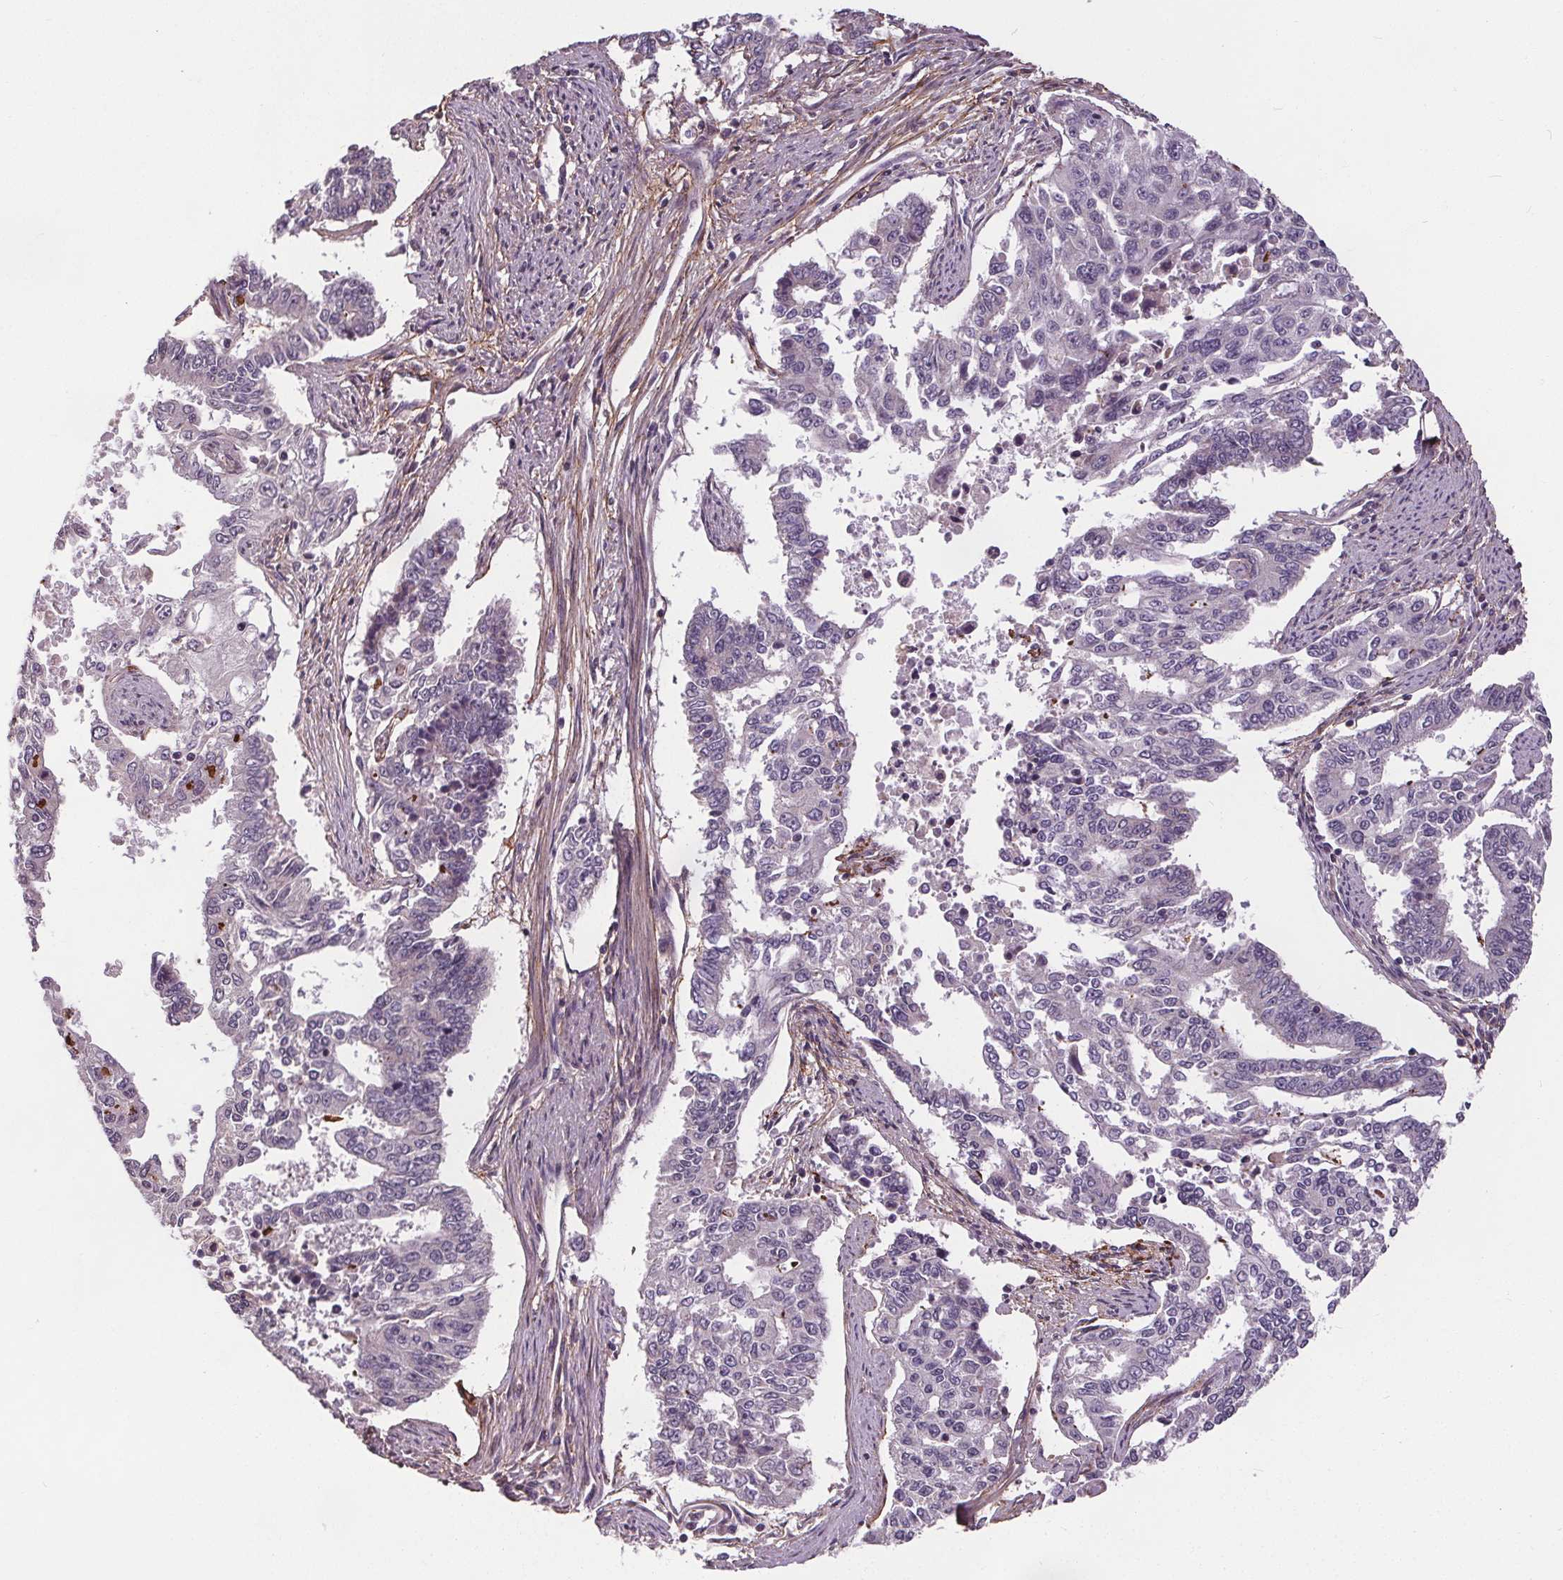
{"staining": {"intensity": "negative", "quantity": "none", "location": "none"}, "tissue": "endometrial cancer", "cell_type": "Tumor cells", "image_type": "cancer", "snomed": [{"axis": "morphology", "description": "Adenocarcinoma, NOS"}, {"axis": "topography", "description": "Uterus"}], "caption": "Tumor cells are negative for brown protein staining in endometrial cancer. The staining is performed using DAB (3,3'-diaminobenzidine) brown chromogen with nuclei counter-stained in using hematoxylin.", "gene": "KIAA0232", "patient": {"sex": "female", "age": 59}}